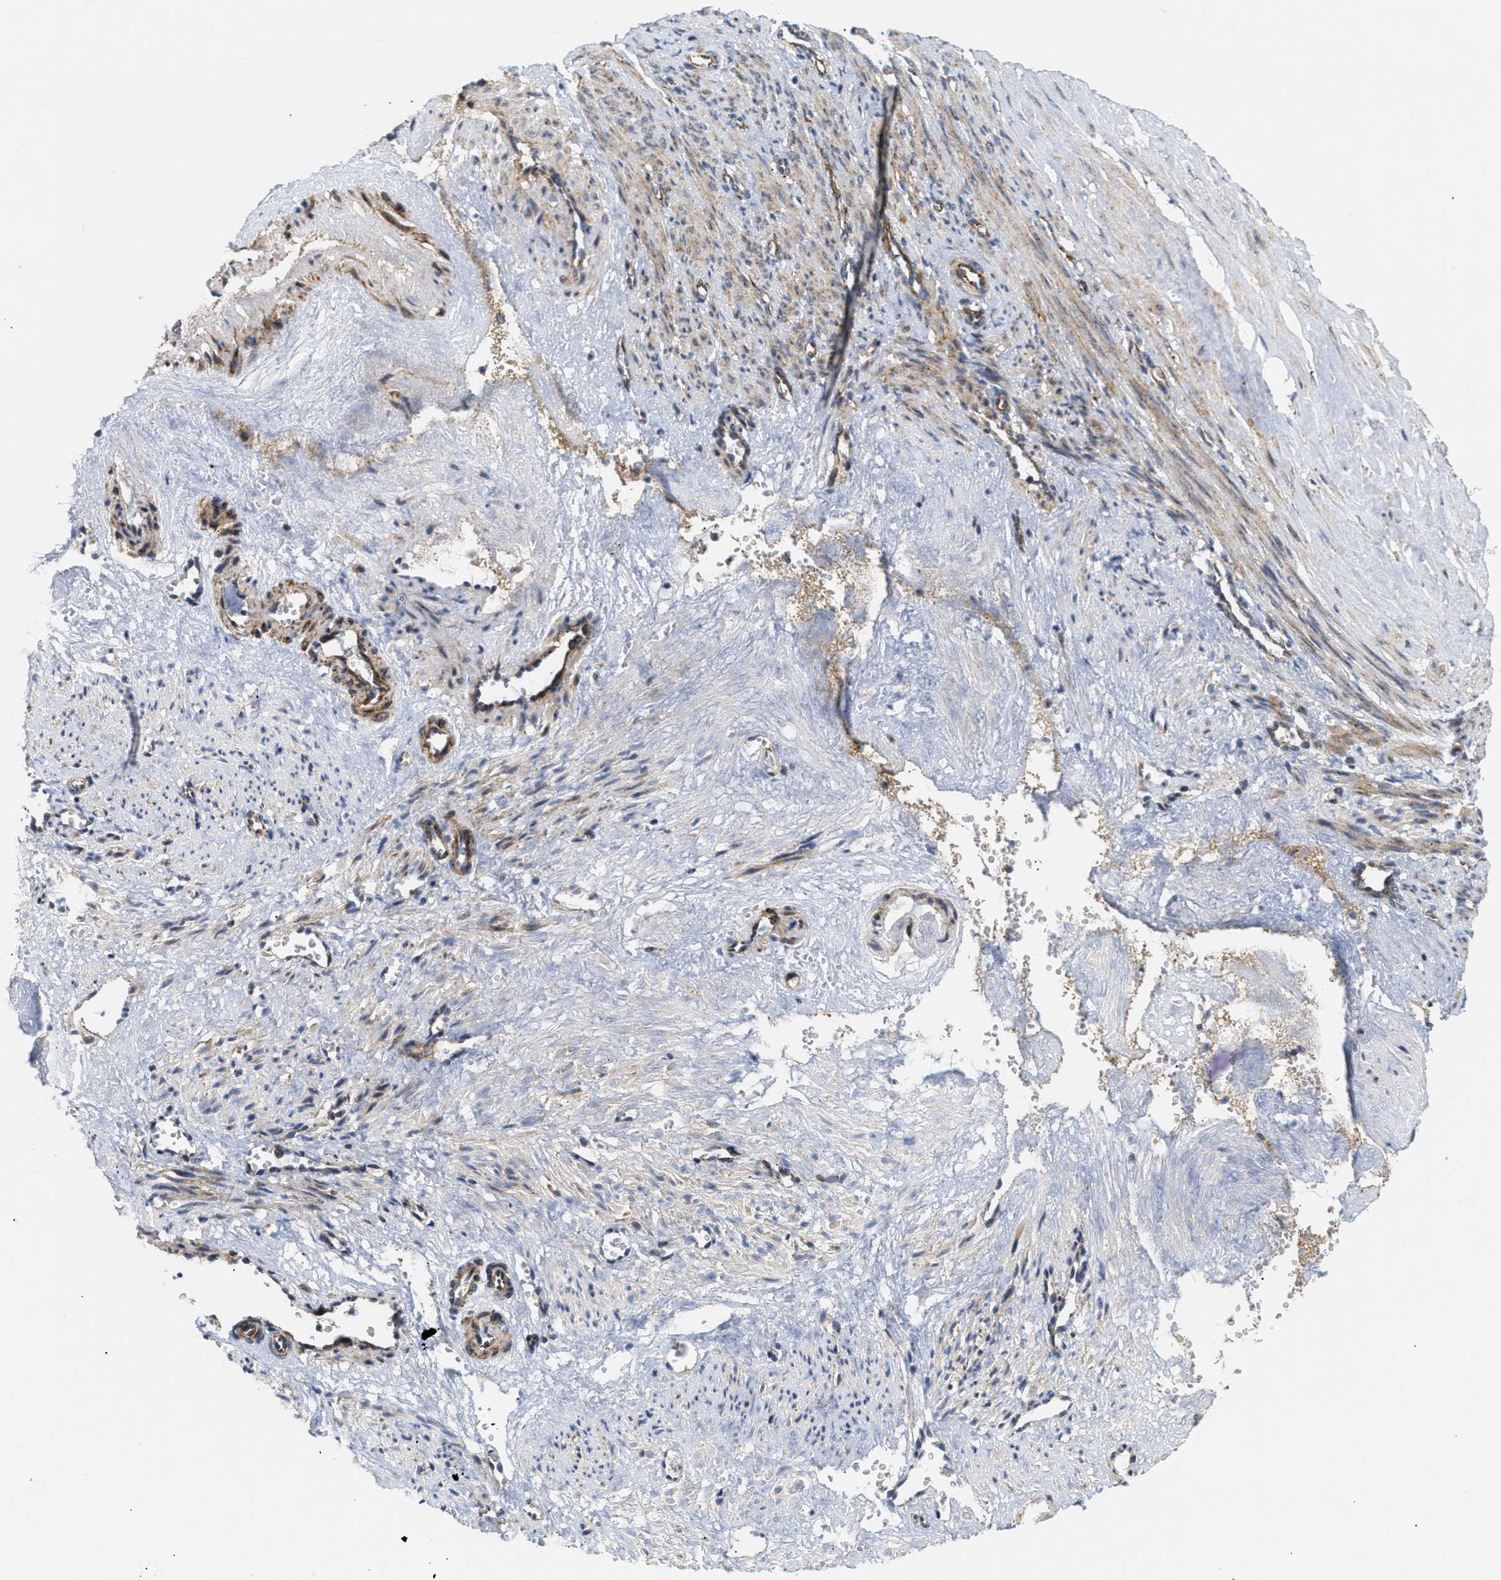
{"staining": {"intensity": "moderate", "quantity": ">75%", "location": "cytoplasmic/membranous"}, "tissue": "smooth muscle", "cell_type": "Smooth muscle cells", "image_type": "normal", "snomed": [{"axis": "morphology", "description": "Normal tissue, NOS"}, {"axis": "topography", "description": "Endometrium"}], "caption": "The photomicrograph demonstrates staining of normal smooth muscle, revealing moderate cytoplasmic/membranous protein positivity (brown color) within smooth muscle cells.", "gene": "DCTN4", "patient": {"sex": "female", "age": 33}}